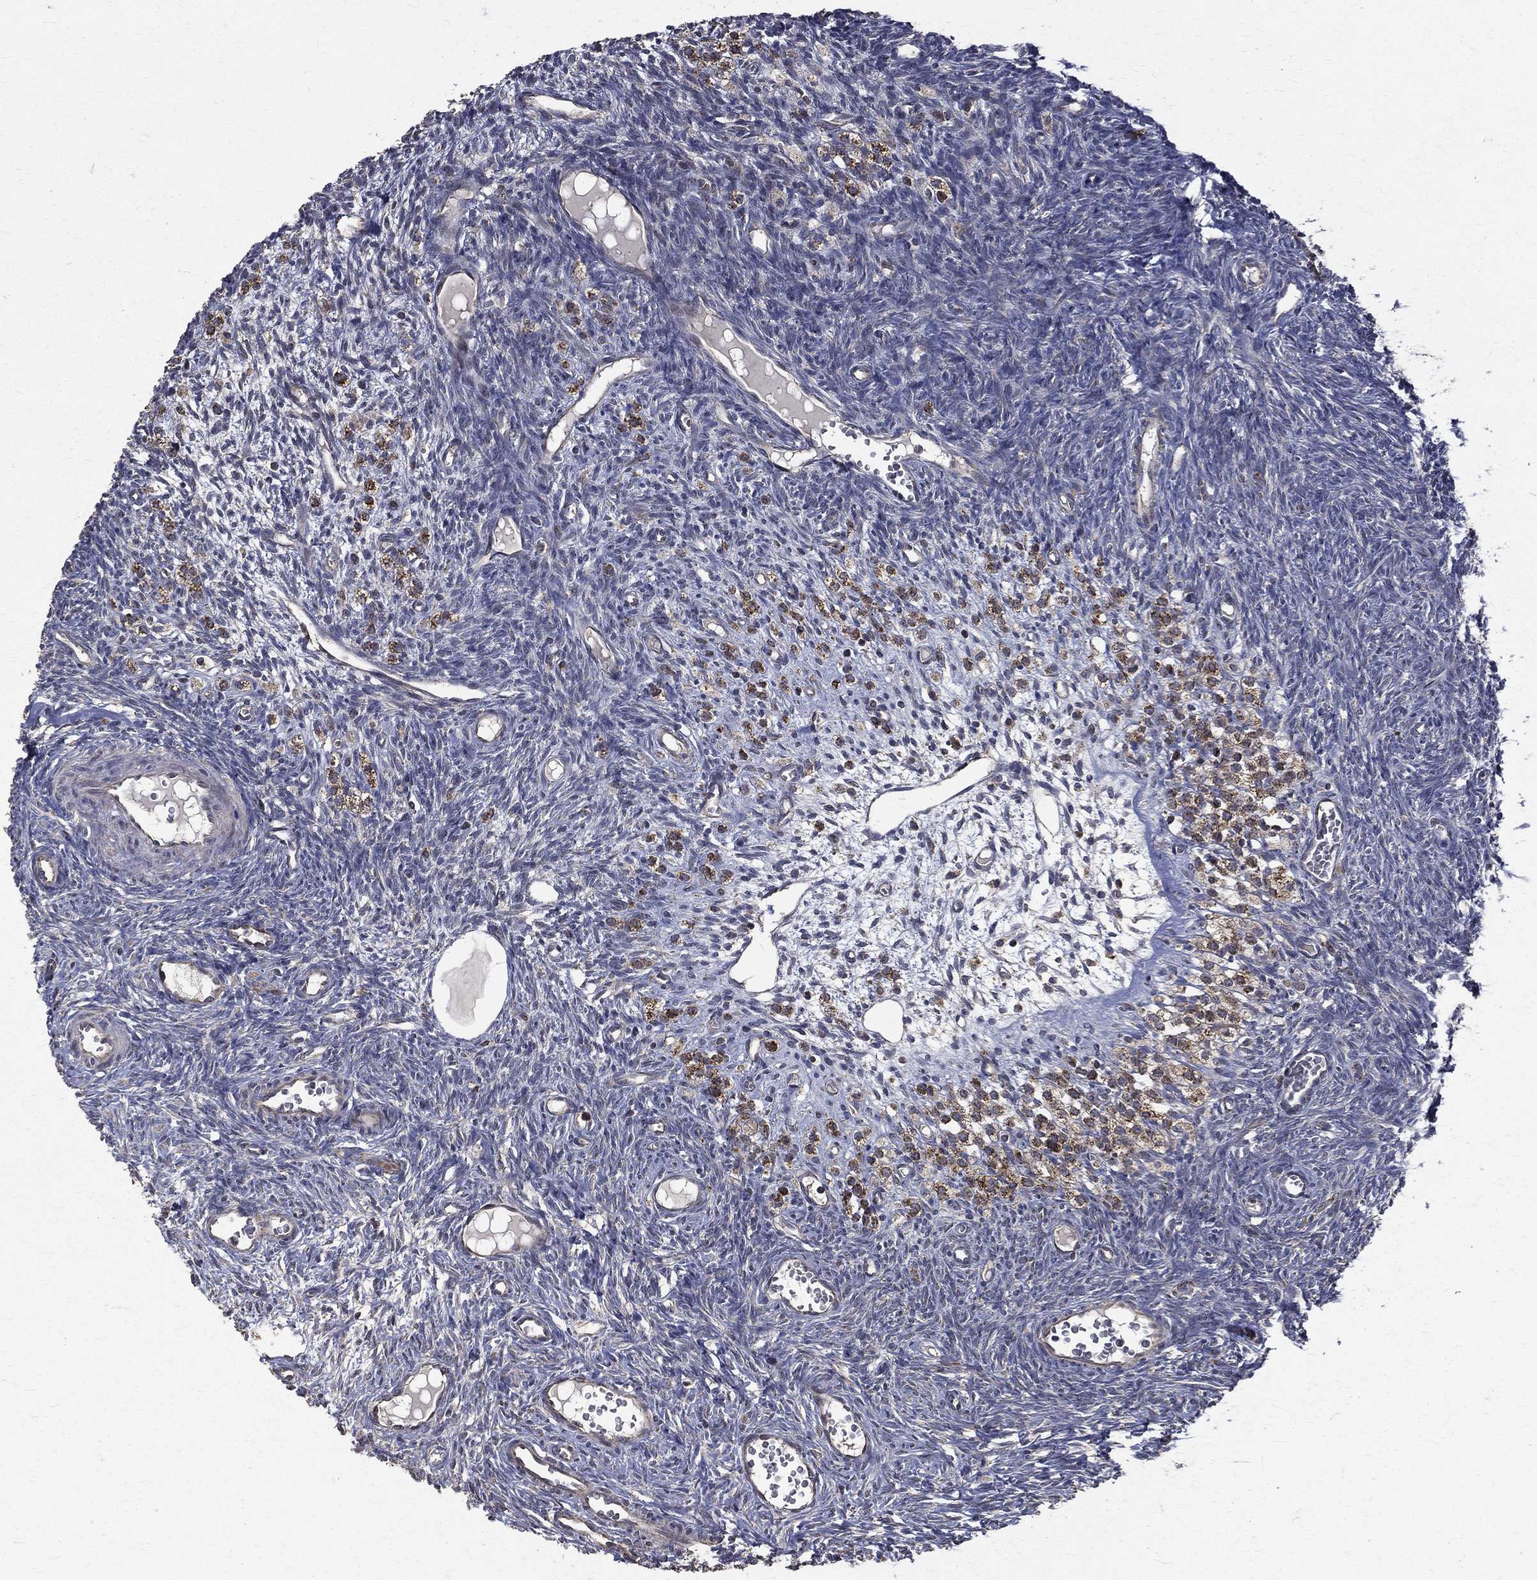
{"staining": {"intensity": "negative", "quantity": "none", "location": "none"}, "tissue": "ovary", "cell_type": "Ovarian stroma cells", "image_type": "normal", "snomed": [{"axis": "morphology", "description": "Normal tissue, NOS"}, {"axis": "topography", "description": "Ovary"}], "caption": "The image displays no staining of ovarian stroma cells in unremarkable ovary. (DAB IHC, high magnification).", "gene": "RPGR", "patient": {"sex": "female", "age": 27}}